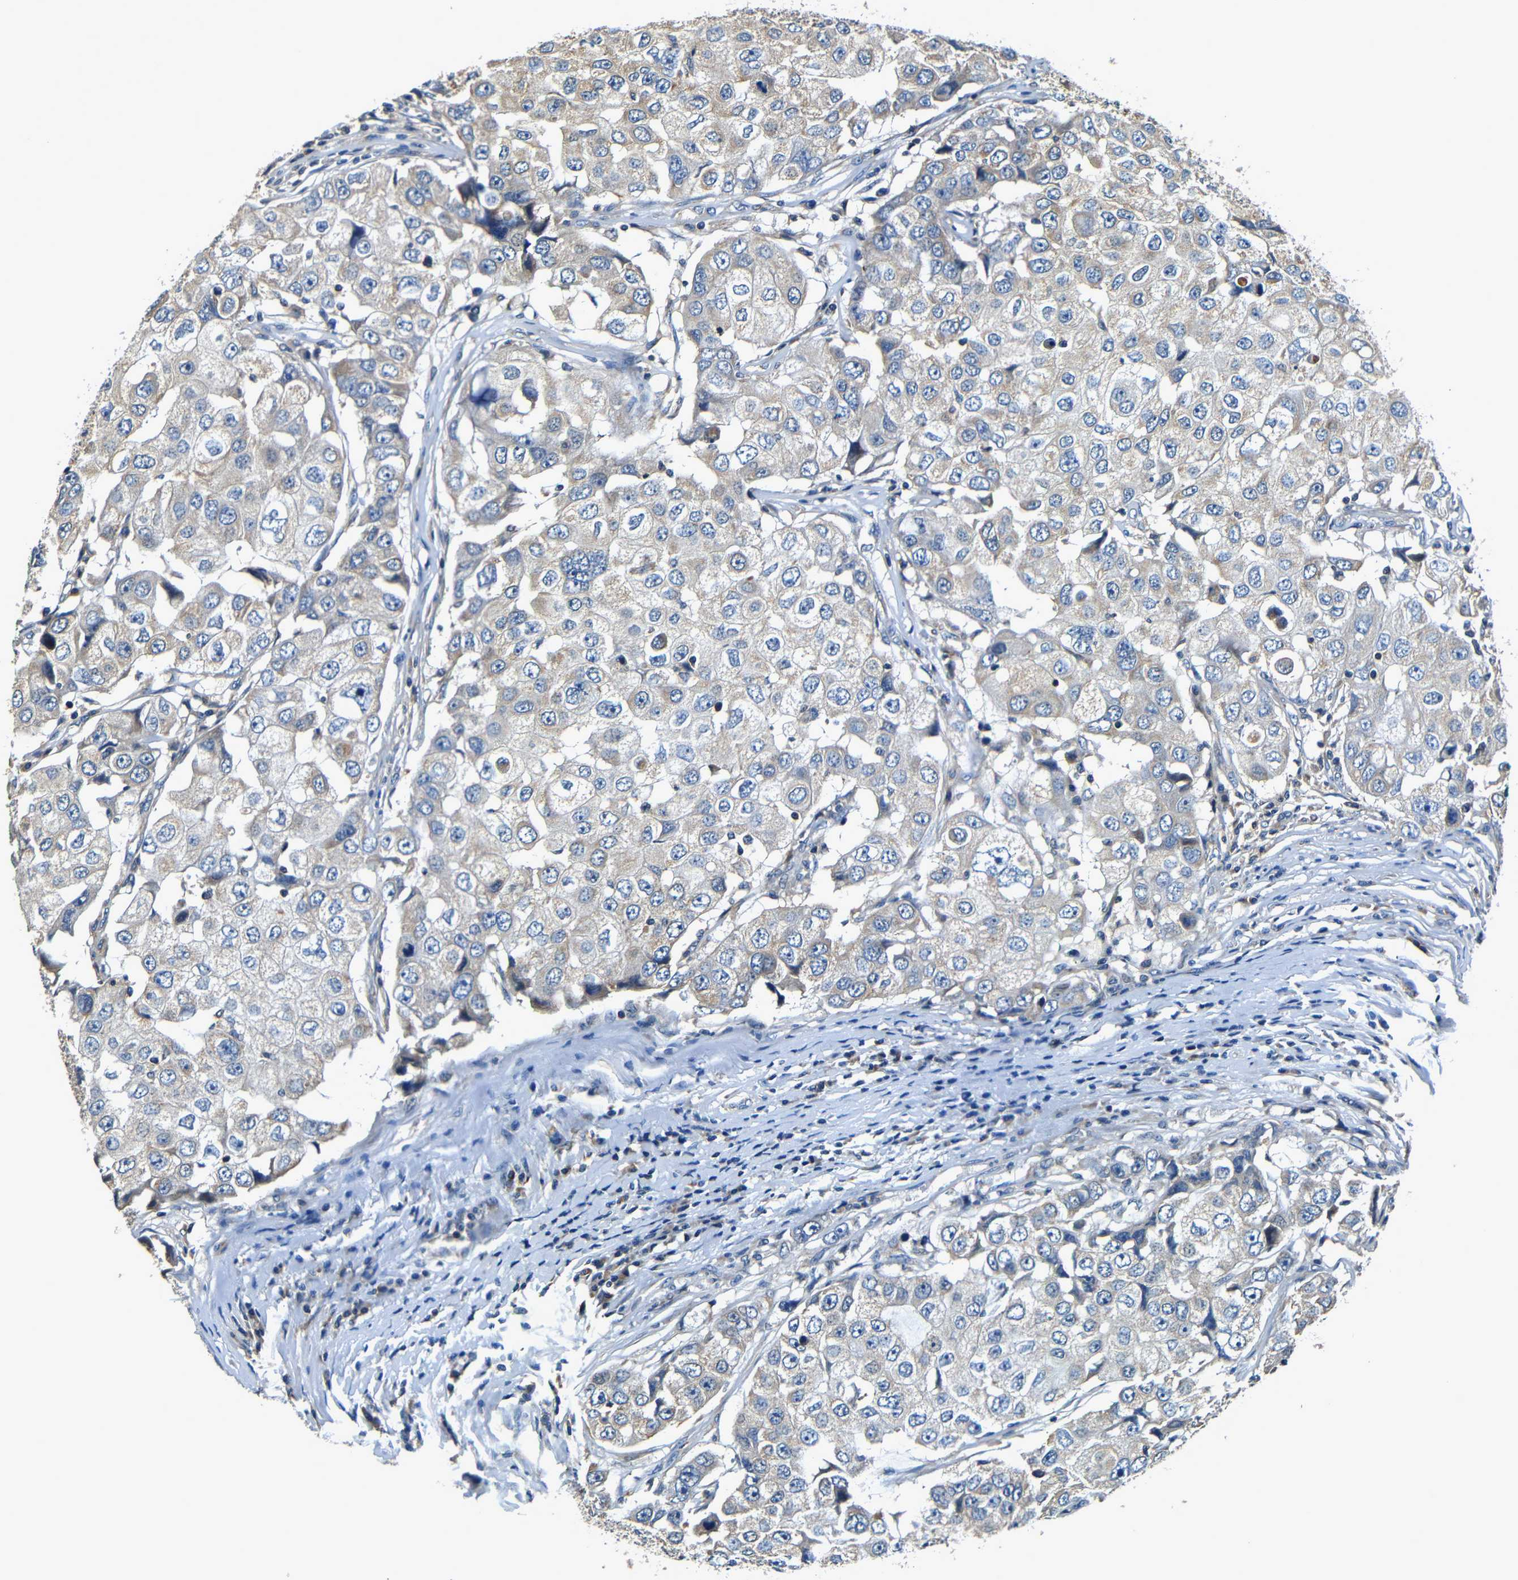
{"staining": {"intensity": "weak", "quantity": "<25%", "location": "cytoplasmic/membranous"}, "tissue": "breast cancer", "cell_type": "Tumor cells", "image_type": "cancer", "snomed": [{"axis": "morphology", "description": "Duct carcinoma"}, {"axis": "topography", "description": "Breast"}], "caption": "A histopathology image of breast cancer (invasive ductal carcinoma) stained for a protein reveals no brown staining in tumor cells. (Stains: DAB (3,3'-diaminobenzidine) immunohistochemistry with hematoxylin counter stain, Microscopy: brightfield microscopy at high magnification).", "gene": "MTX1", "patient": {"sex": "female", "age": 27}}